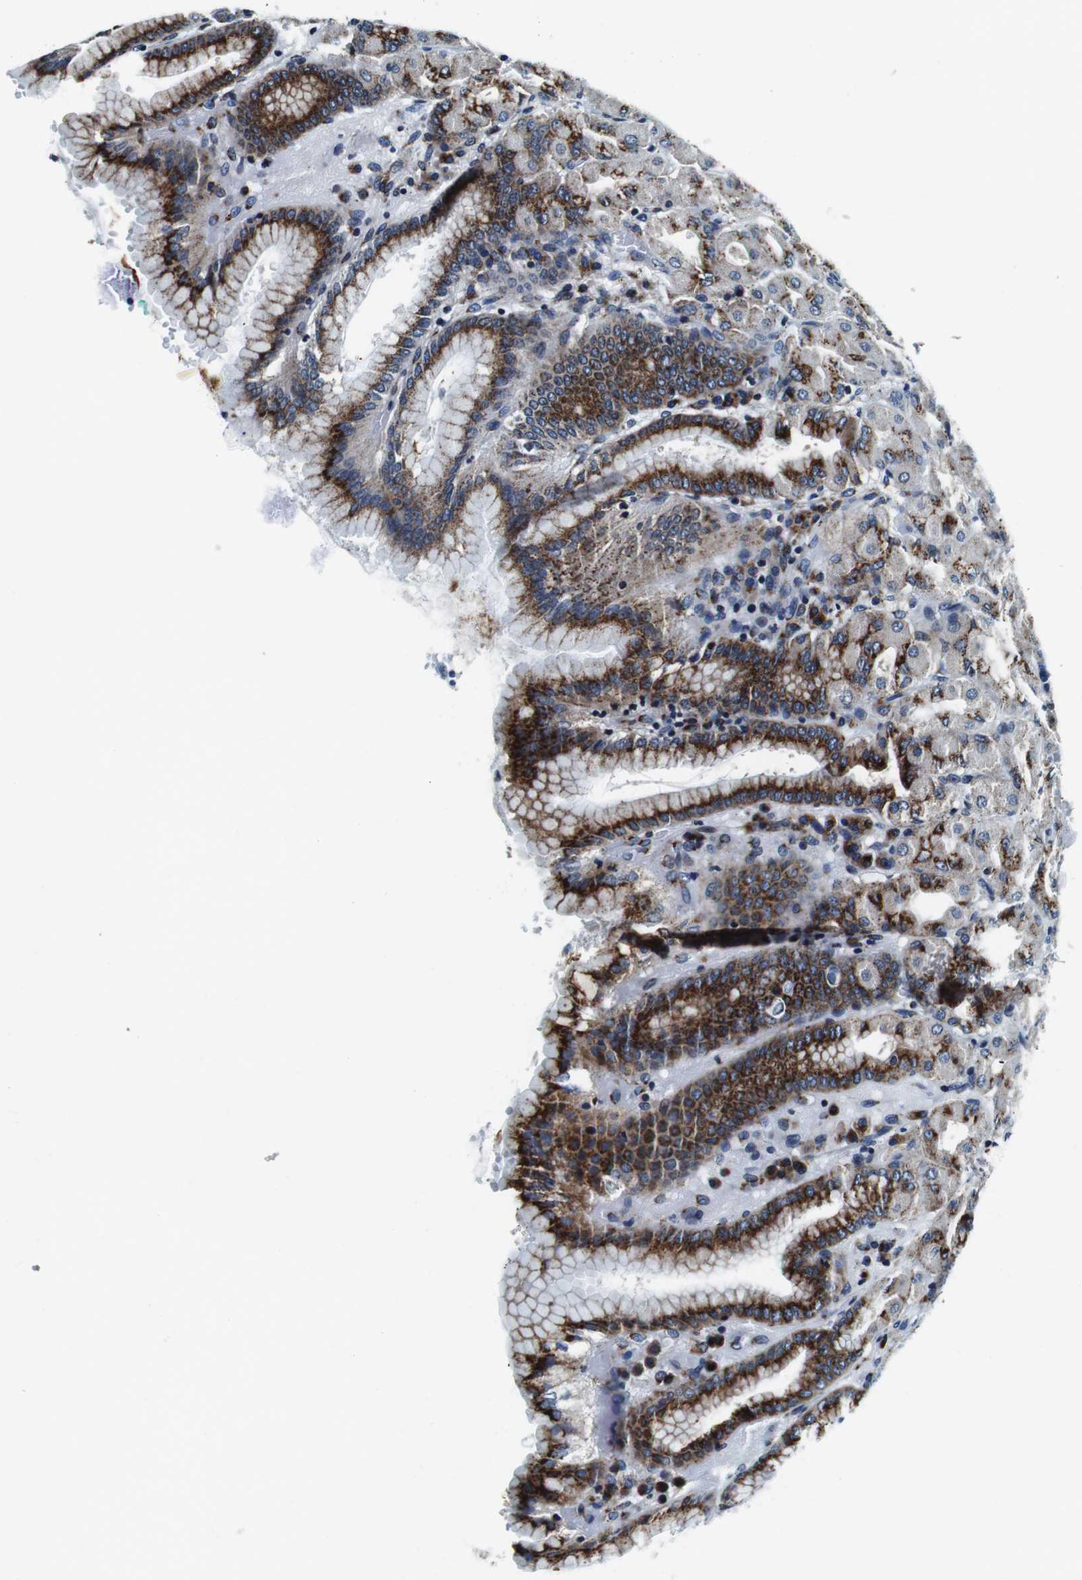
{"staining": {"intensity": "strong", "quantity": "25%-75%", "location": "cytoplasmic/membranous"}, "tissue": "stomach", "cell_type": "Glandular cells", "image_type": "normal", "snomed": [{"axis": "morphology", "description": "Normal tissue, NOS"}, {"axis": "topography", "description": "Stomach, upper"}], "caption": "A micrograph of human stomach stained for a protein exhibits strong cytoplasmic/membranous brown staining in glandular cells.", "gene": "FAR2", "patient": {"sex": "female", "age": 56}}